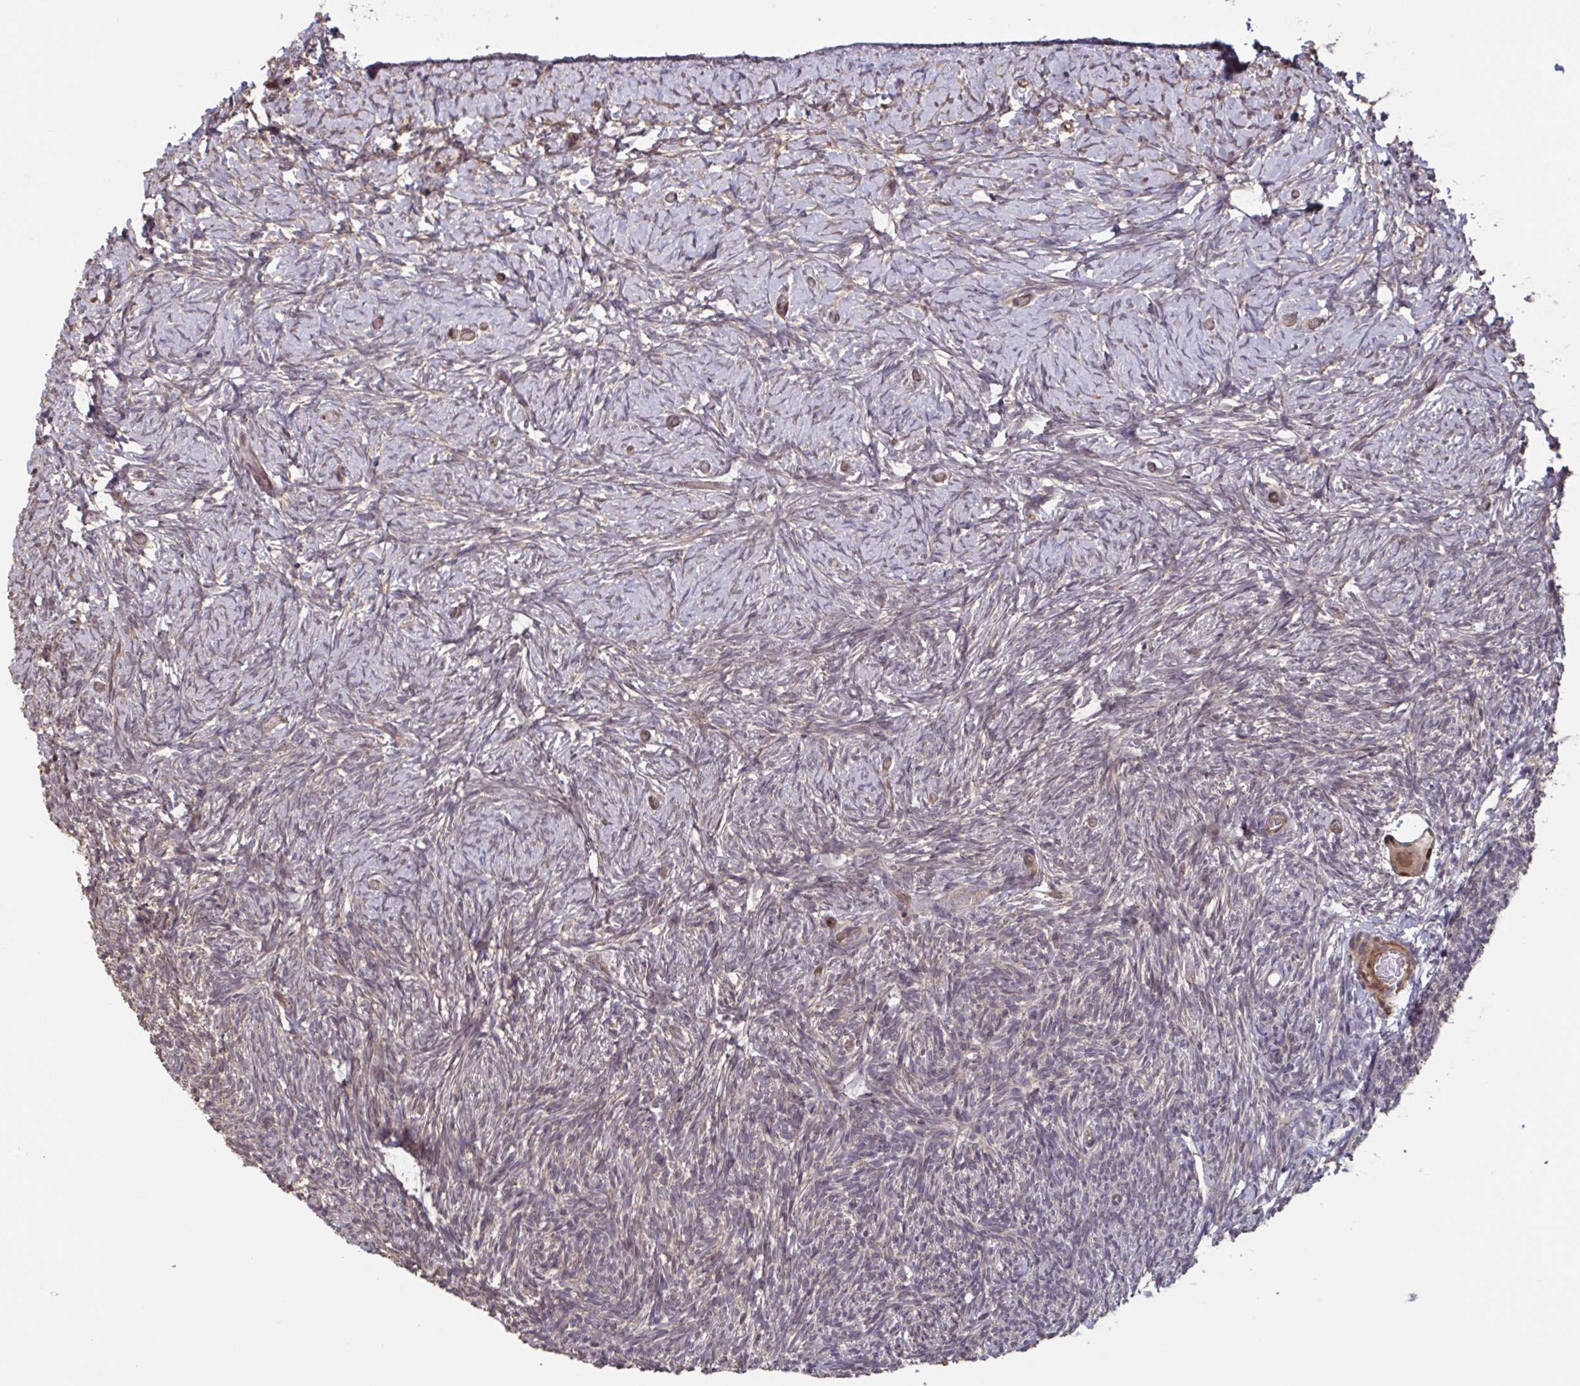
{"staining": {"intensity": "weak", "quantity": ">75%", "location": "nuclear"}, "tissue": "ovary", "cell_type": "Follicle cells", "image_type": "normal", "snomed": [{"axis": "morphology", "description": "Normal tissue, NOS"}, {"axis": "topography", "description": "Ovary"}], "caption": "This micrograph exhibits normal ovary stained with immunohistochemistry to label a protein in brown. The nuclear of follicle cells show weak positivity for the protein. Nuclei are counter-stained blue.", "gene": "IPO5", "patient": {"sex": "female", "age": 39}}